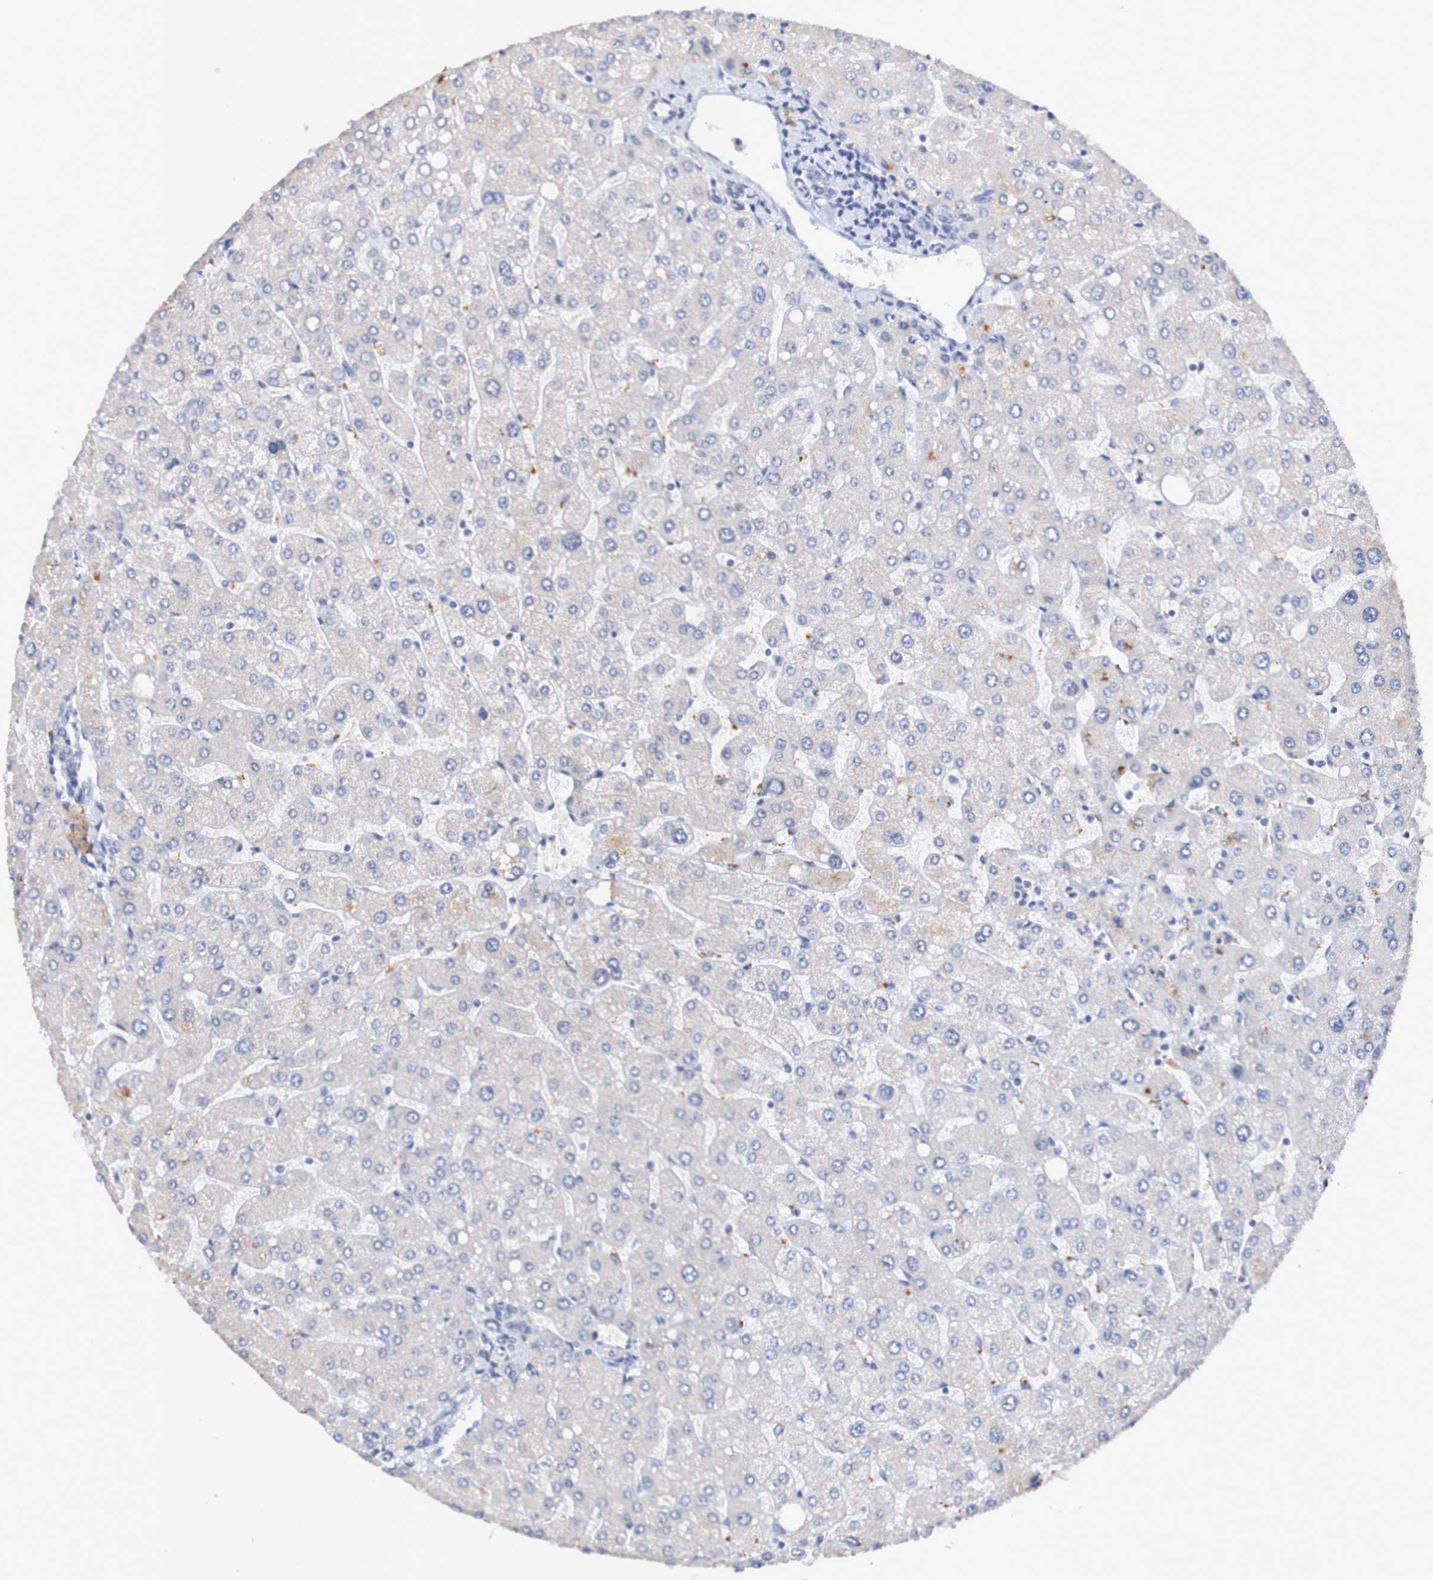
{"staining": {"intensity": "negative", "quantity": "none", "location": "none"}, "tissue": "liver", "cell_type": "Cholangiocytes", "image_type": "normal", "snomed": [{"axis": "morphology", "description": "Normal tissue, NOS"}, {"axis": "topography", "description": "Liver"}], "caption": "Immunohistochemistry (IHC) of benign human liver demonstrates no positivity in cholangiocytes.", "gene": "ACVR1C", "patient": {"sex": "male", "age": 55}}